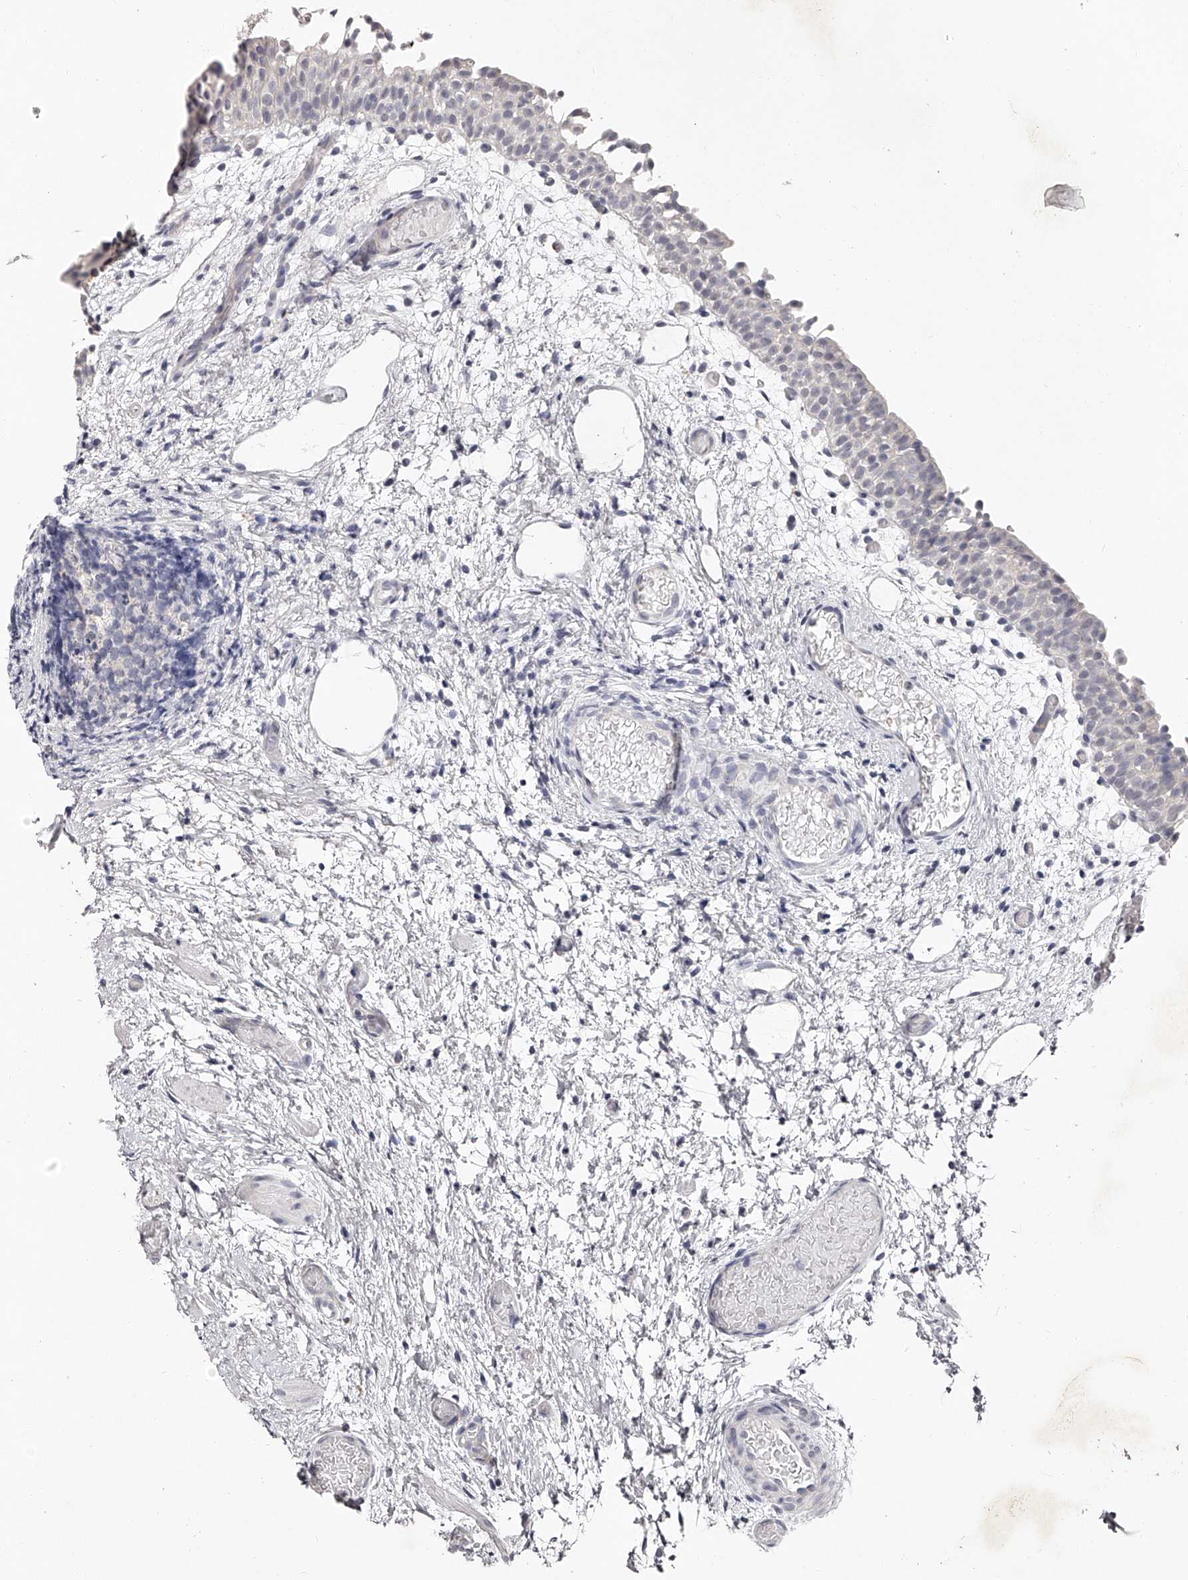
{"staining": {"intensity": "negative", "quantity": "none", "location": "none"}, "tissue": "urinary bladder", "cell_type": "Urothelial cells", "image_type": "normal", "snomed": [{"axis": "morphology", "description": "Normal tissue, NOS"}, {"axis": "topography", "description": "Urinary bladder"}], "caption": "Urinary bladder stained for a protein using IHC demonstrates no positivity urothelial cells.", "gene": "NT5DC1", "patient": {"sex": "male", "age": 1}}